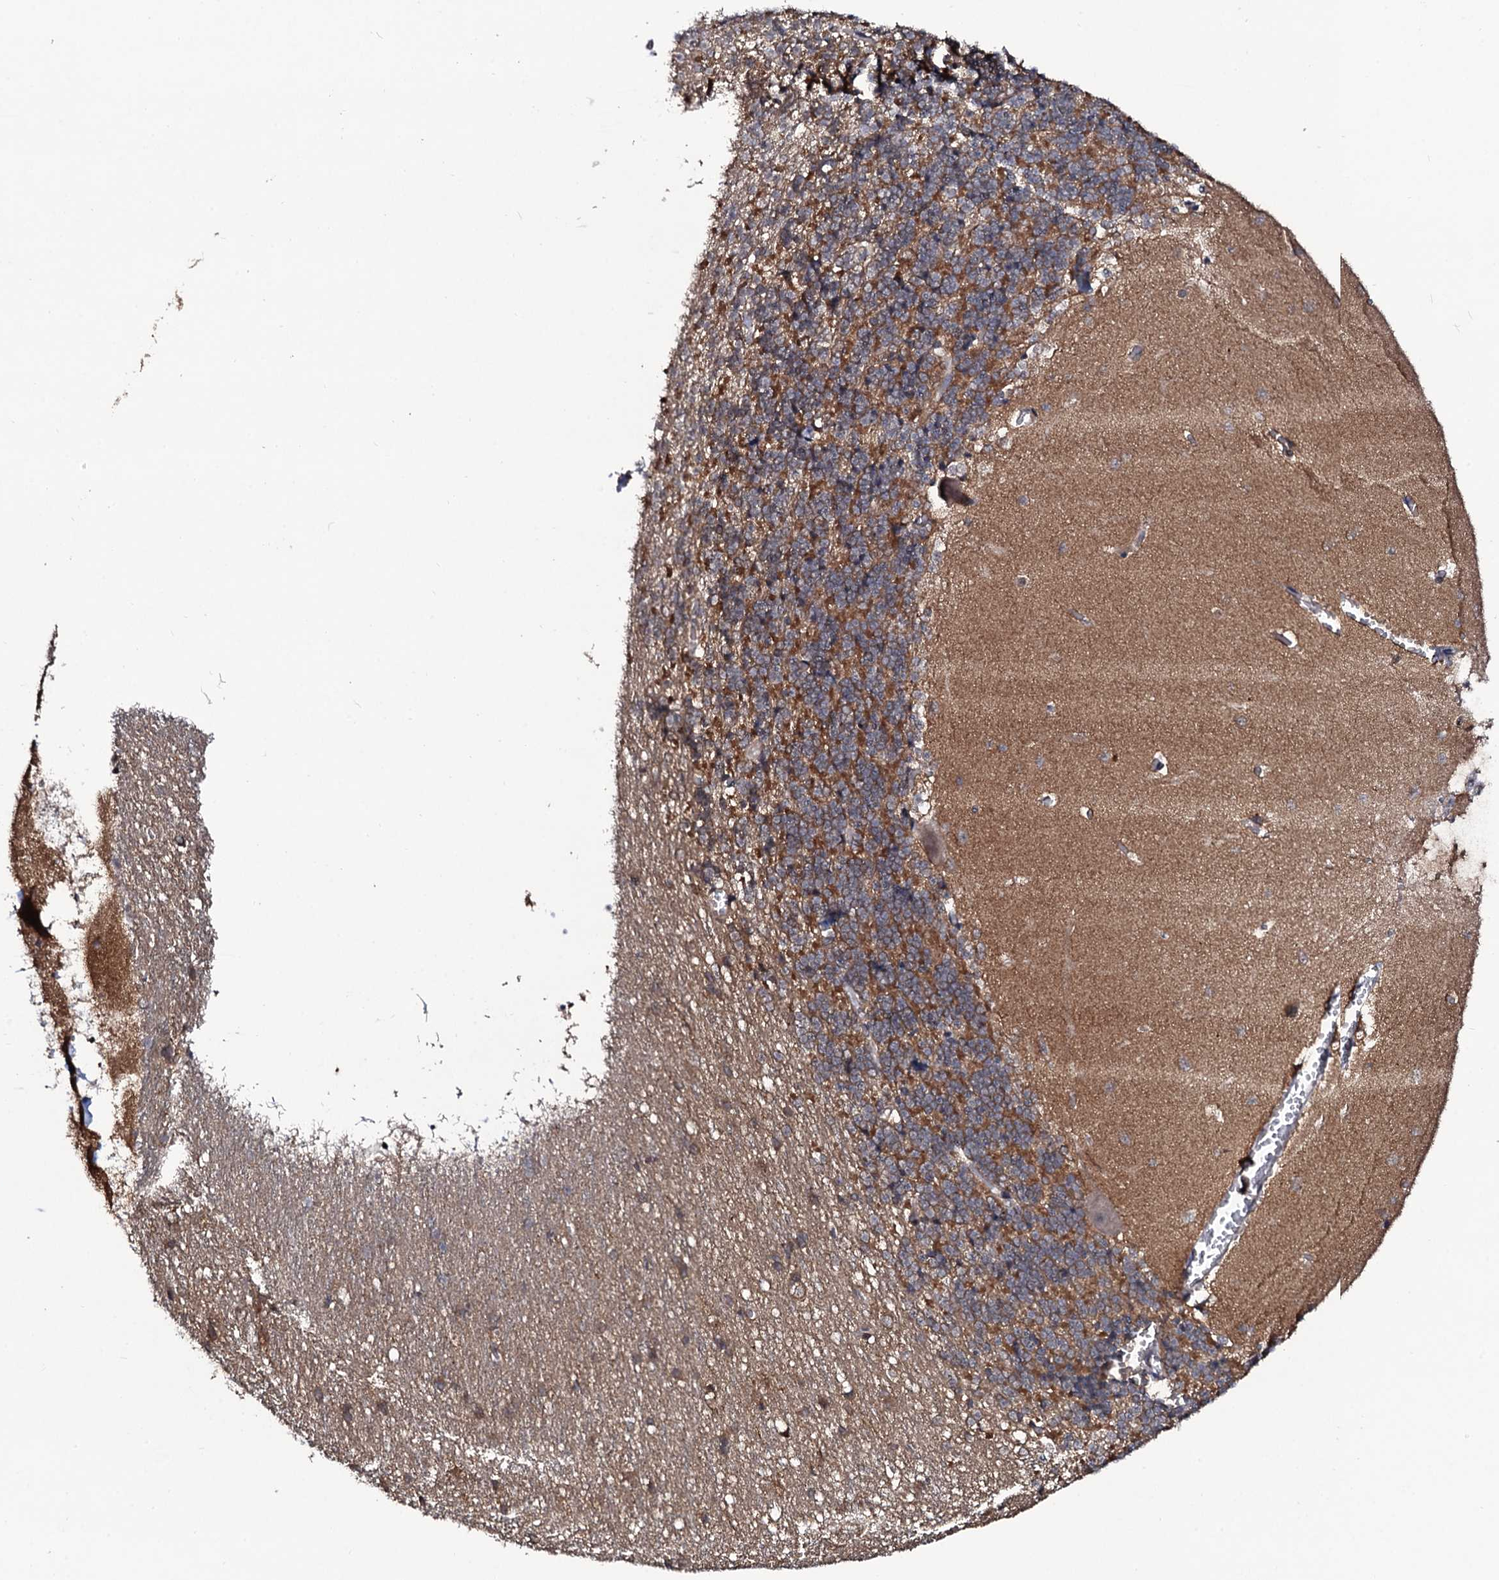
{"staining": {"intensity": "moderate", "quantity": ">75%", "location": "cytoplasmic/membranous"}, "tissue": "cerebellum", "cell_type": "Cells in granular layer", "image_type": "normal", "snomed": [{"axis": "morphology", "description": "Normal tissue, NOS"}, {"axis": "topography", "description": "Cerebellum"}], "caption": "Immunohistochemical staining of unremarkable human cerebellum demonstrates >75% levels of moderate cytoplasmic/membranous protein expression in about >75% of cells in granular layer. The staining was performed using DAB to visualize the protein expression in brown, while the nuclei were stained in blue with hematoxylin (Magnification: 20x).", "gene": "COG6", "patient": {"sex": "male", "age": 37}}